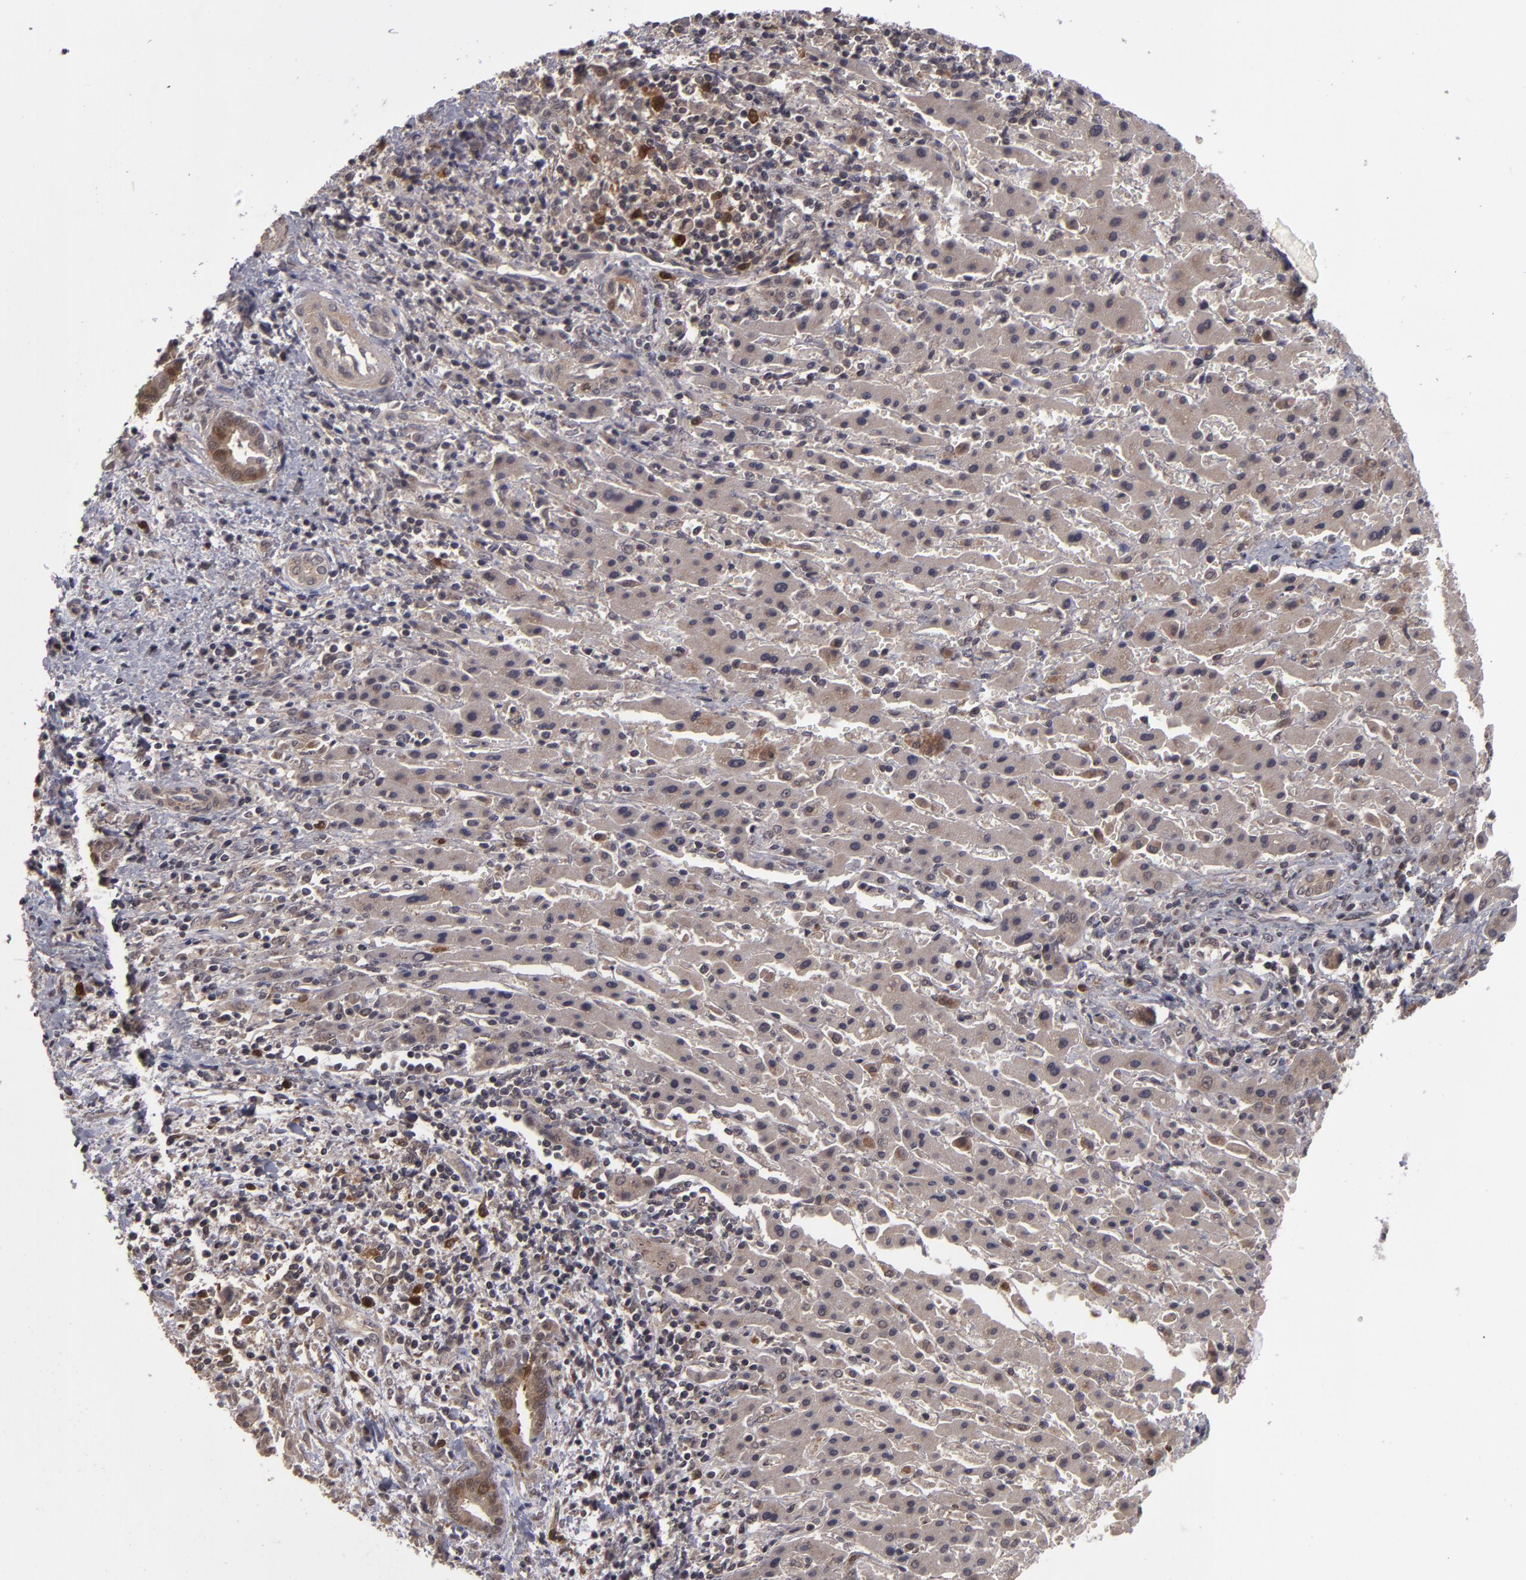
{"staining": {"intensity": "moderate", "quantity": ">75%", "location": "cytoplasmic/membranous"}, "tissue": "liver cancer", "cell_type": "Tumor cells", "image_type": "cancer", "snomed": [{"axis": "morphology", "description": "Cholangiocarcinoma"}, {"axis": "topography", "description": "Liver"}], "caption": "Protein staining by immunohistochemistry displays moderate cytoplasmic/membranous expression in about >75% of tumor cells in cholangiocarcinoma (liver). Nuclei are stained in blue.", "gene": "TYMS", "patient": {"sex": "male", "age": 57}}